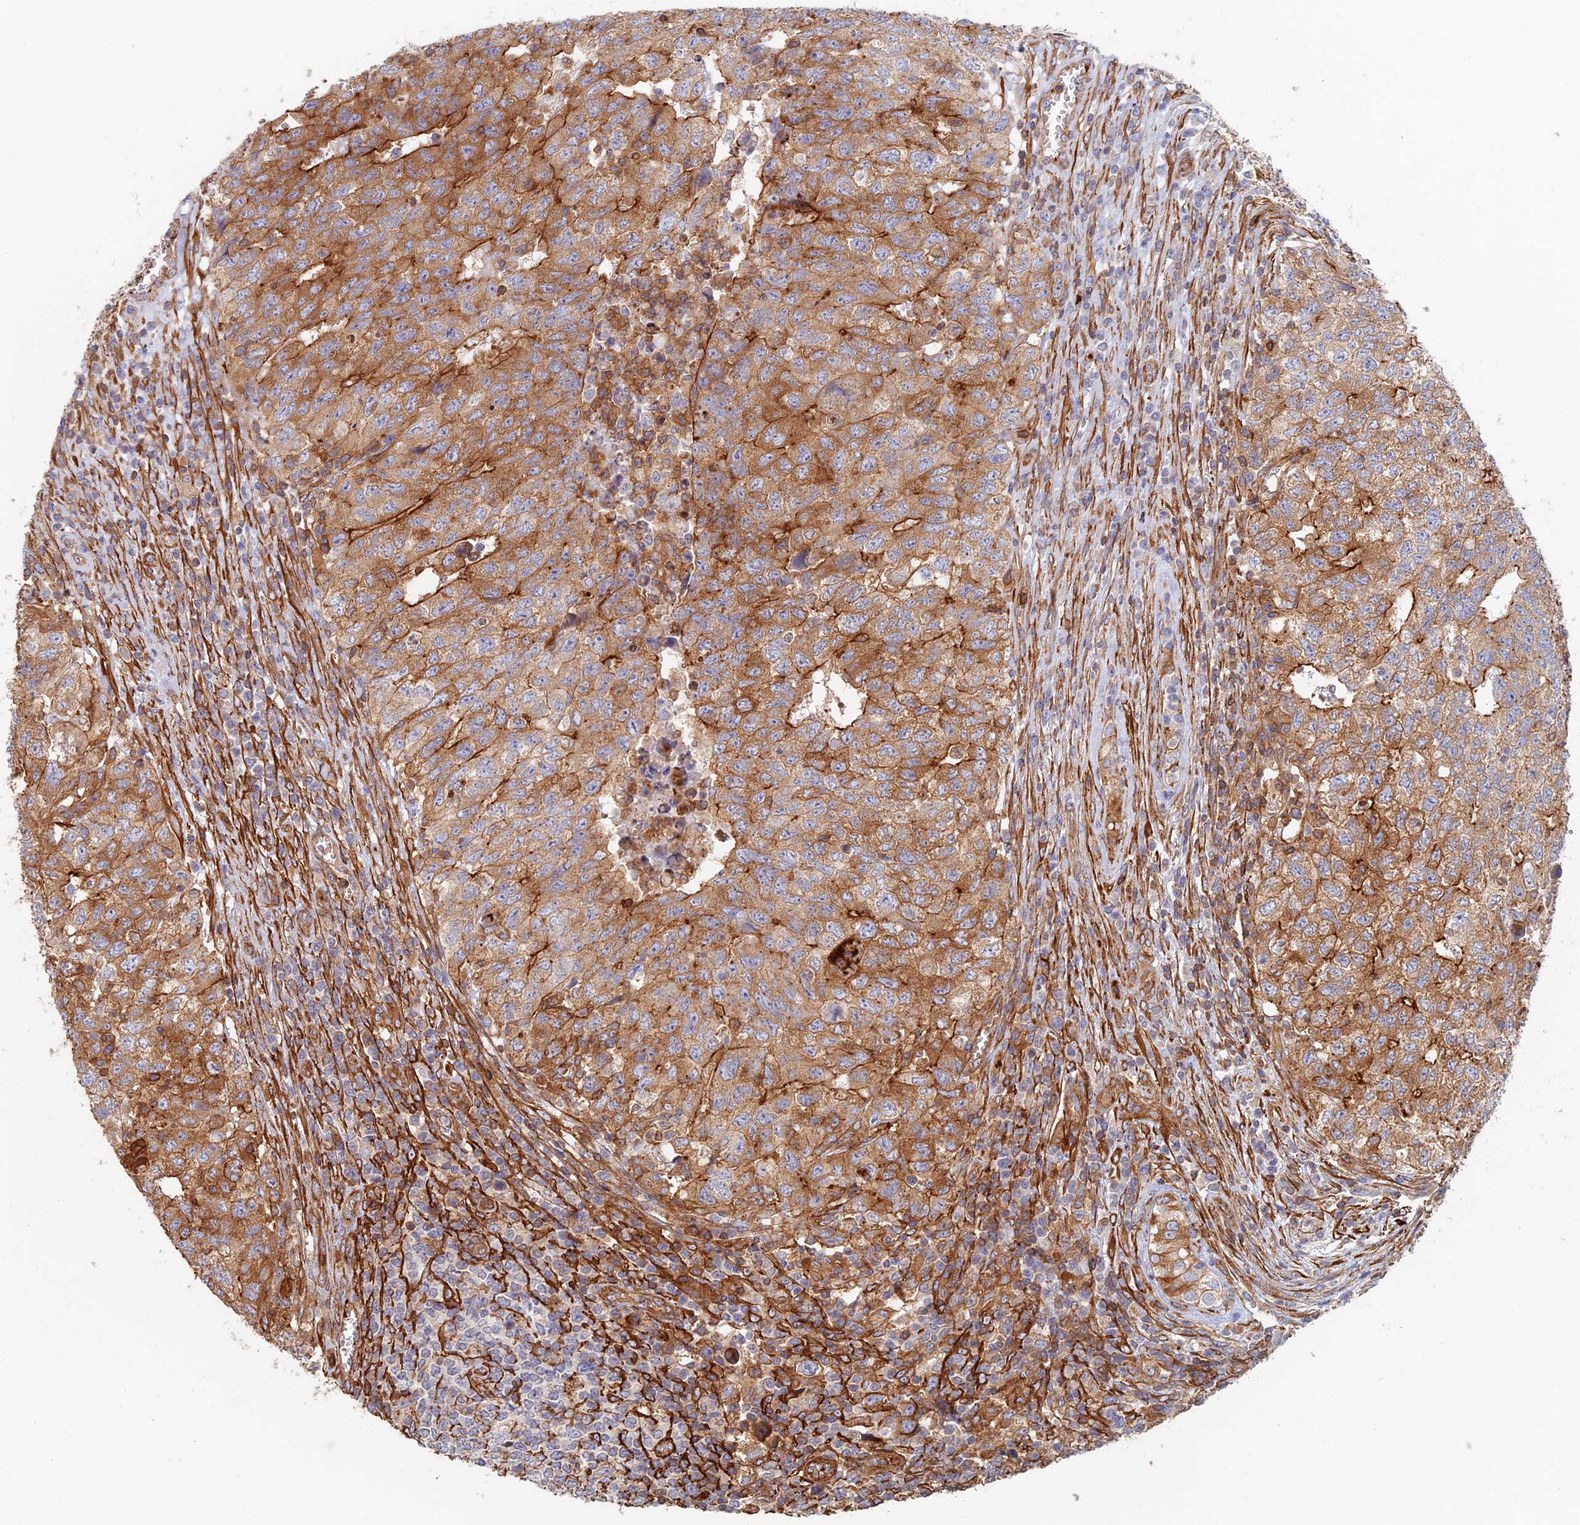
{"staining": {"intensity": "strong", "quantity": ">75%", "location": "cytoplasmic/membranous"}, "tissue": "testis cancer", "cell_type": "Tumor cells", "image_type": "cancer", "snomed": [{"axis": "morphology", "description": "Carcinoma, Embryonal, NOS"}, {"axis": "topography", "description": "Testis"}], "caption": "High-magnification brightfield microscopy of testis embryonal carcinoma stained with DAB (brown) and counterstained with hematoxylin (blue). tumor cells exhibit strong cytoplasmic/membranous positivity is appreciated in about>75% of cells.", "gene": "PAK4", "patient": {"sex": "male", "age": 34}}